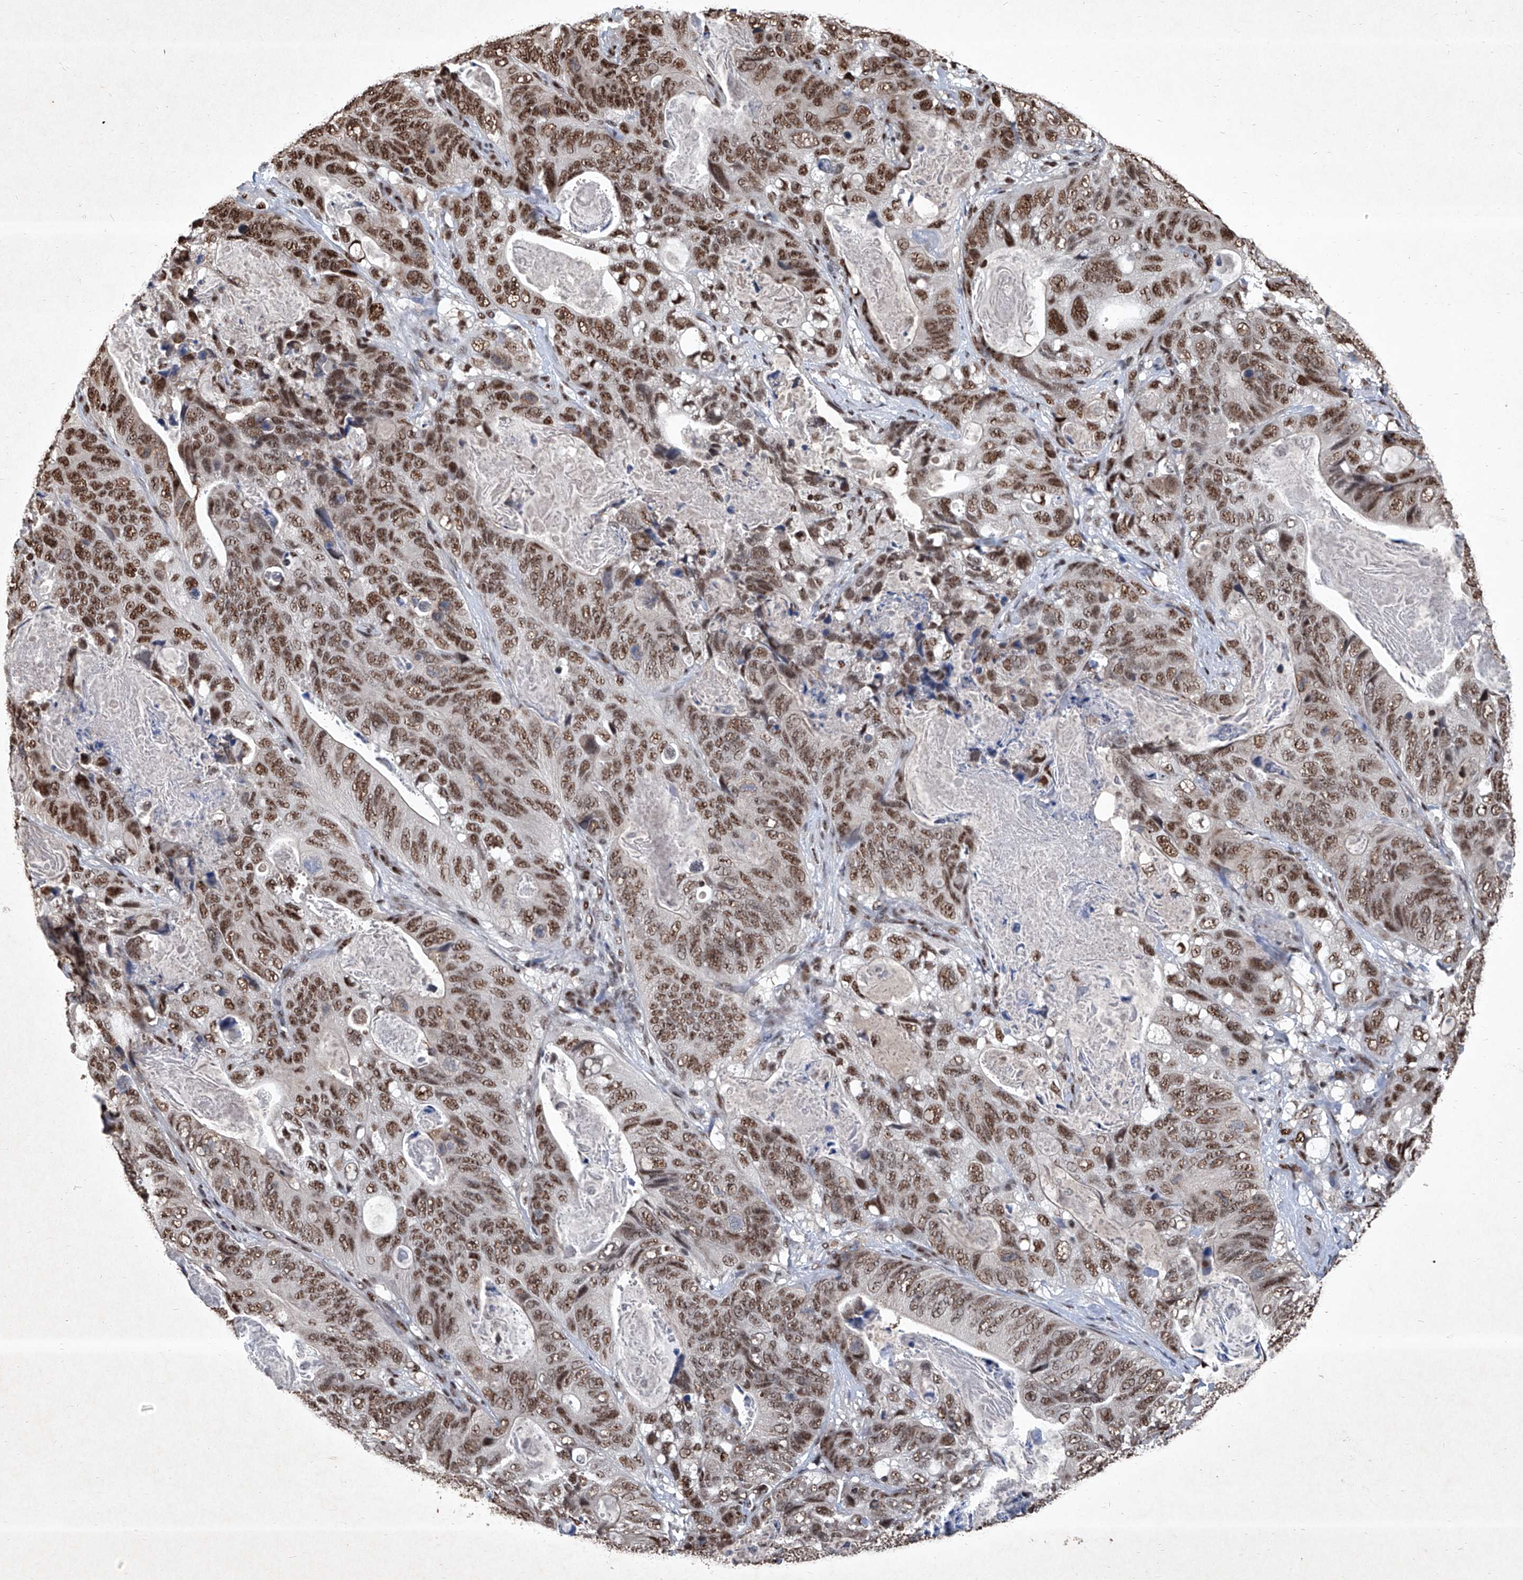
{"staining": {"intensity": "moderate", "quantity": ">75%", "location": "nuclear"}, "tissue": "stomach cancer", "cell_type": "Tumor cells", "image_type": "cancer", "snomed": [{"axis": "morphology", "description": "Normal tissue, NOS"}, {"axis": "morphology", "description": "Adenocarcinoma, NOS"}, {"axis": "topography", "description": "Stomach"}], "caption": "Immunohistochemical staining of human stomach adenocarcinoma exhibits medium levels of moderate nuclear protein staining in about >75% of tumor cells.", "gene": "DDX39B", "patient": {"sex": "female", "age": 89}}